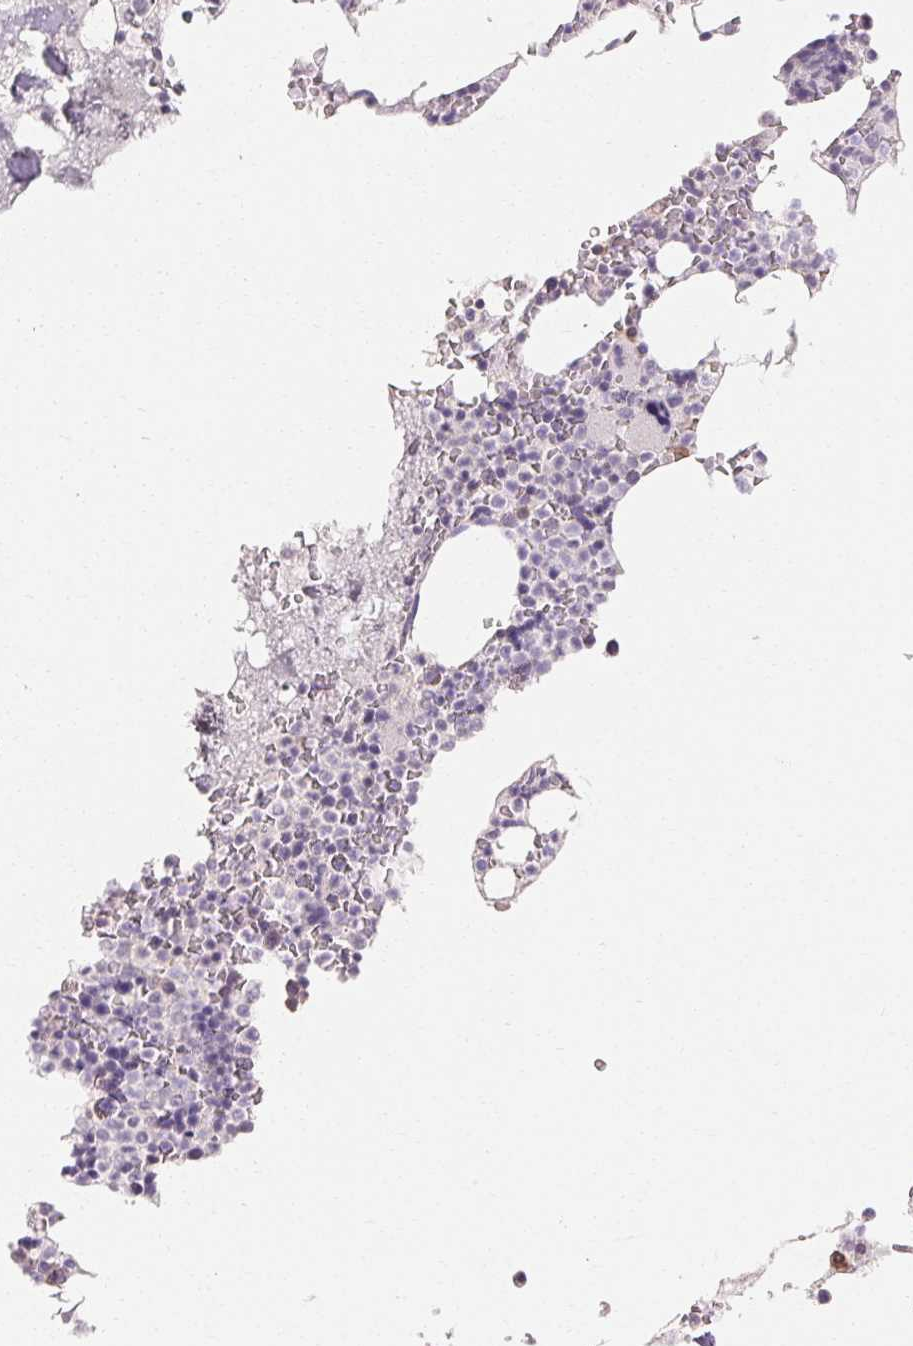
{"staining": {"intensity": "weak", "quantity": "<25%", "location": "cytoplasmic/membranous"}, "tissue": "bone marrow", "cell_type": "Hematopoietic cells", "image_type": "normal", "snomed": [{"axis": "morphology", "description": "Normal tissue, NOS"}, {"axis": "topography", "description": "Bone marrow"}], "caption": "A high-resolution photomicrograph shows immunohistochemistry staining of unremarkable bone marrow, which displays no significant positivity in hematopoietic cells.", "gene": "MAP7D2", "patient": {"sex": "female", "age": 42}}